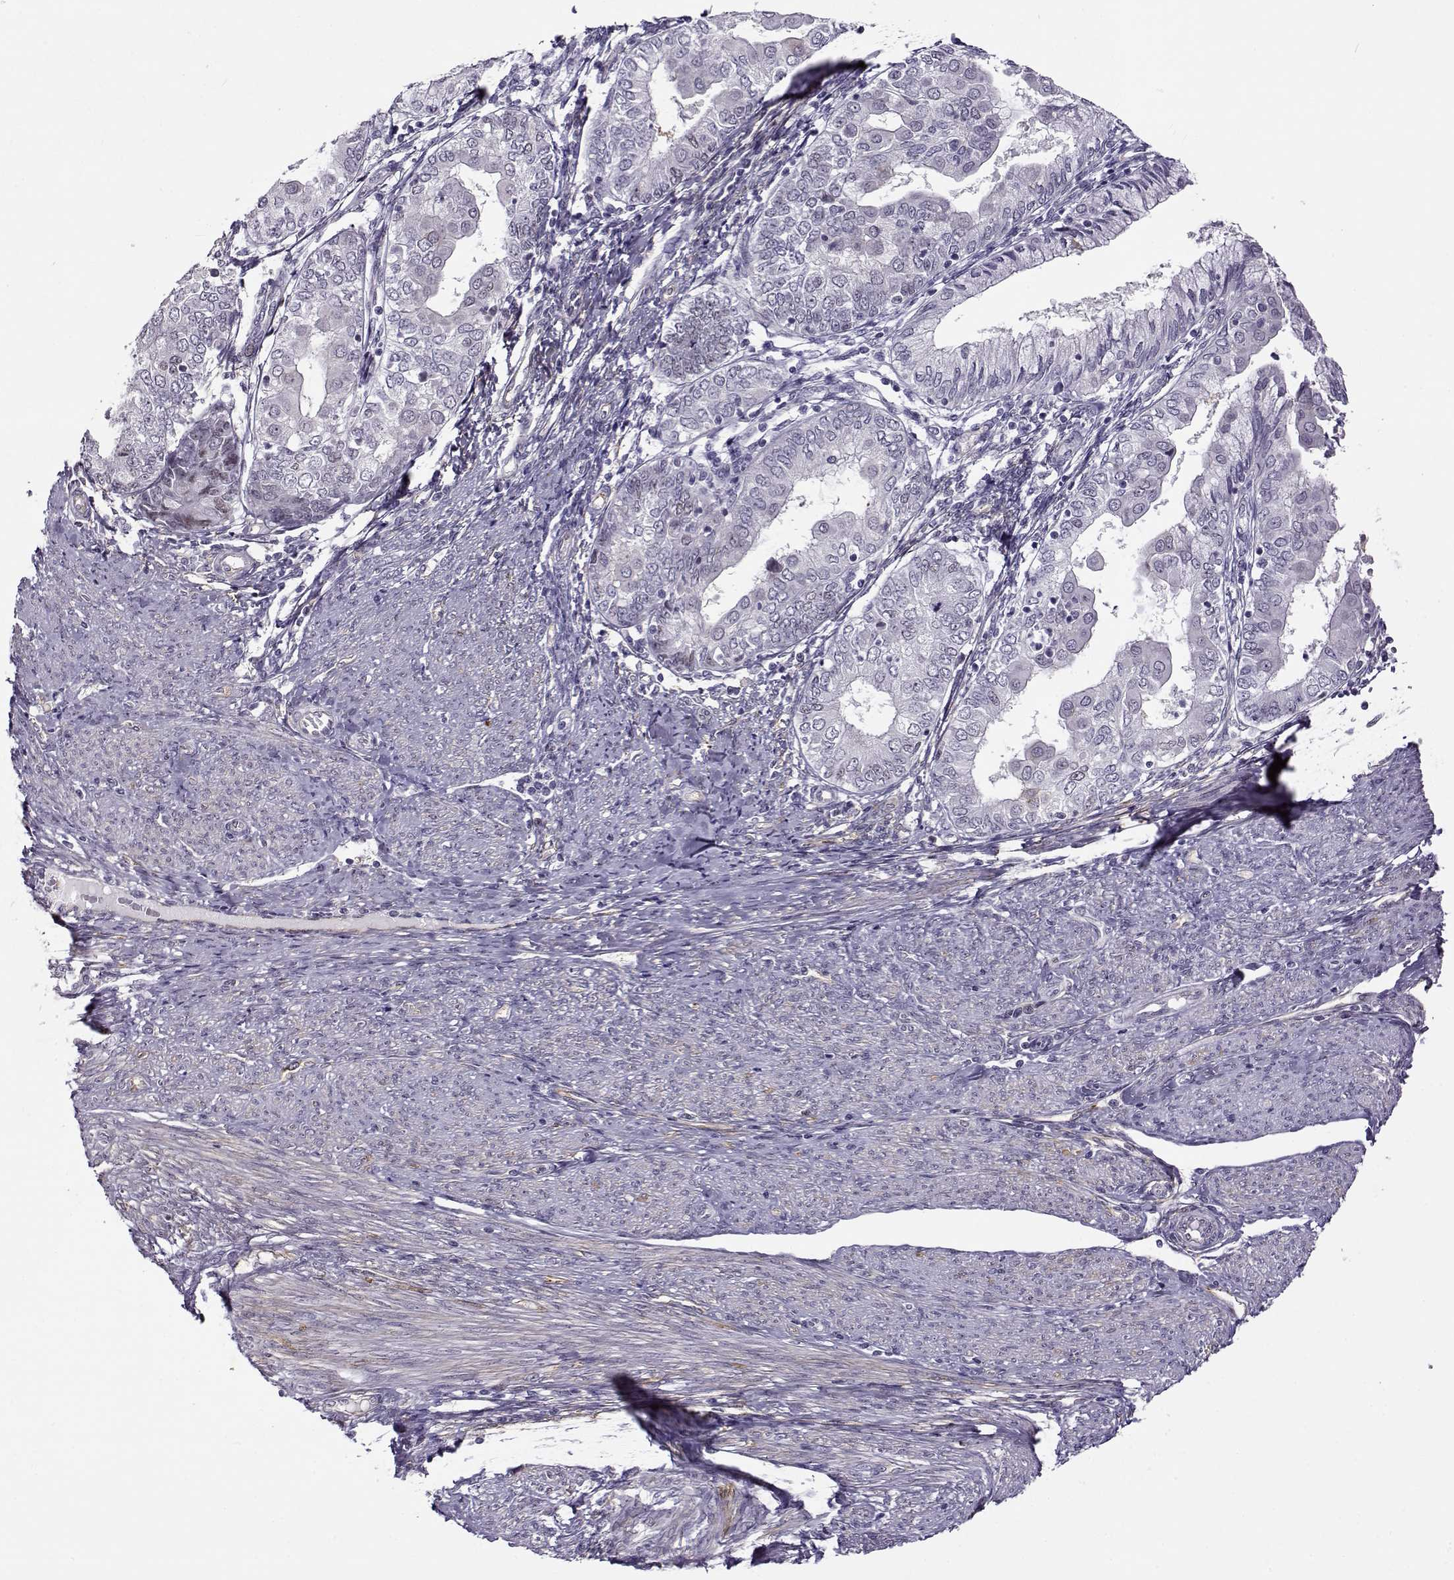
{"staining": {"intensity": "negative", "quantity": "none", "location": "none"}, "tissue": "endometrial cancer", "cell_type": "Tumor cells", "image_type": "cancer", "snomed": [{"axis": "morphology", "description": "Adenocarcinoma, NOS"}, {"axis": "topography", "description": "Endometrium"}], "caption": "IHC image of human endometrial adenocarcinoma stained for a protein (brown), which displays no staining in tumor cells.", "gene": "BACH1", "patient": {"sex": "female", "age": 68}}